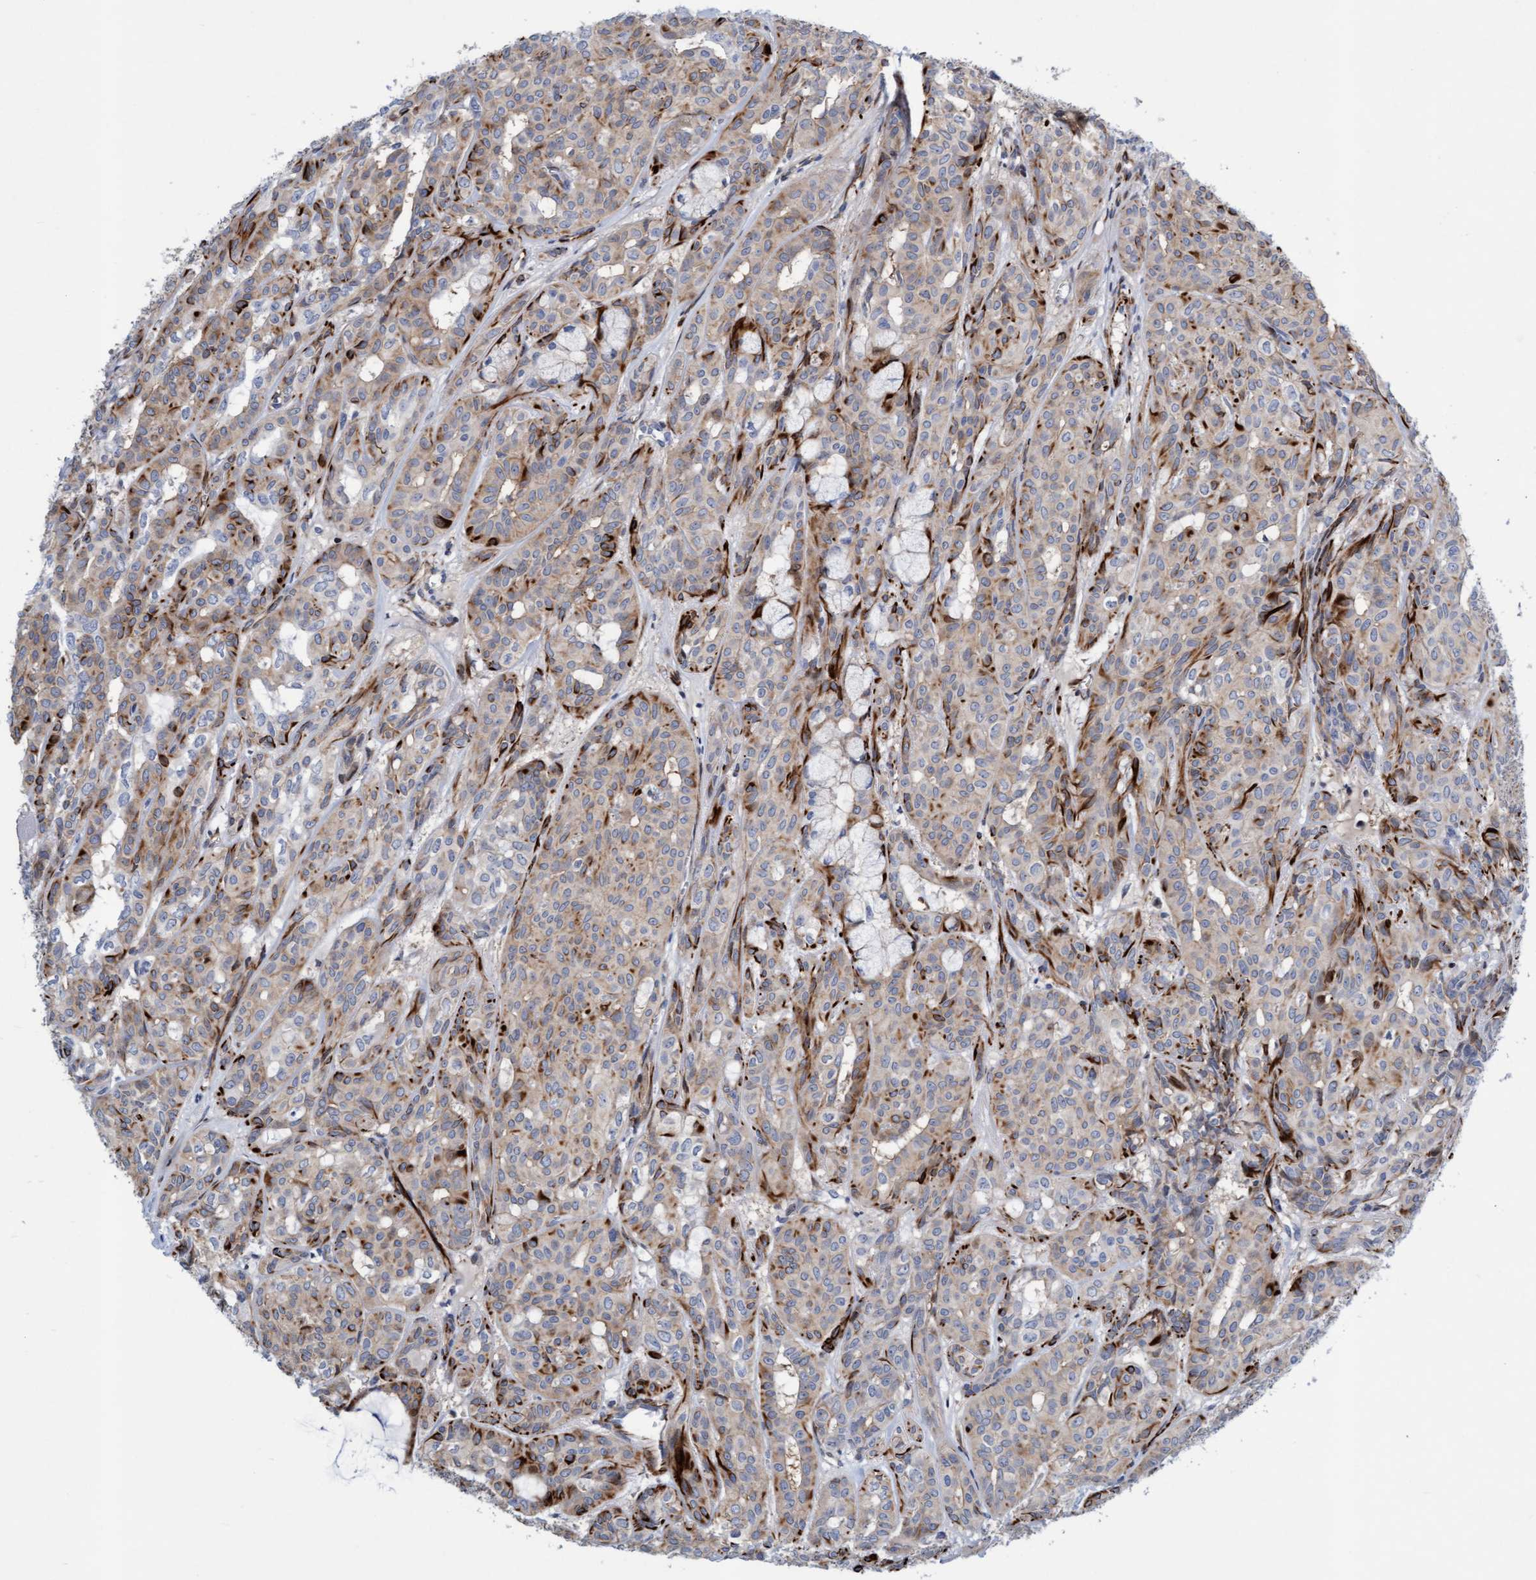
{"staining": {"intensity": "weak", "quantity": "25%-75%", "location": "cytoplasmic/membranous"}, "tissue": "head and neck cancer", "cell_type": "Tumor cells", "image_type": "cancer", "snomed": [{"axis": "morphology", "description": "Adenocarcinoma, NOS"}, {"axis": "topography", "description": "Salivary gland, NOS"}, {"axis": "topography", "description": "Head-Neck"}], "caption": "Protein expression analysis of human head and neck cancer (adenocarcinoma) reveals weak cytoplasmic/membranous positivity in about 25%-75% of tumor cells.", "gene": "POLG2", "patient": {"sex": "female", "age": 76}}